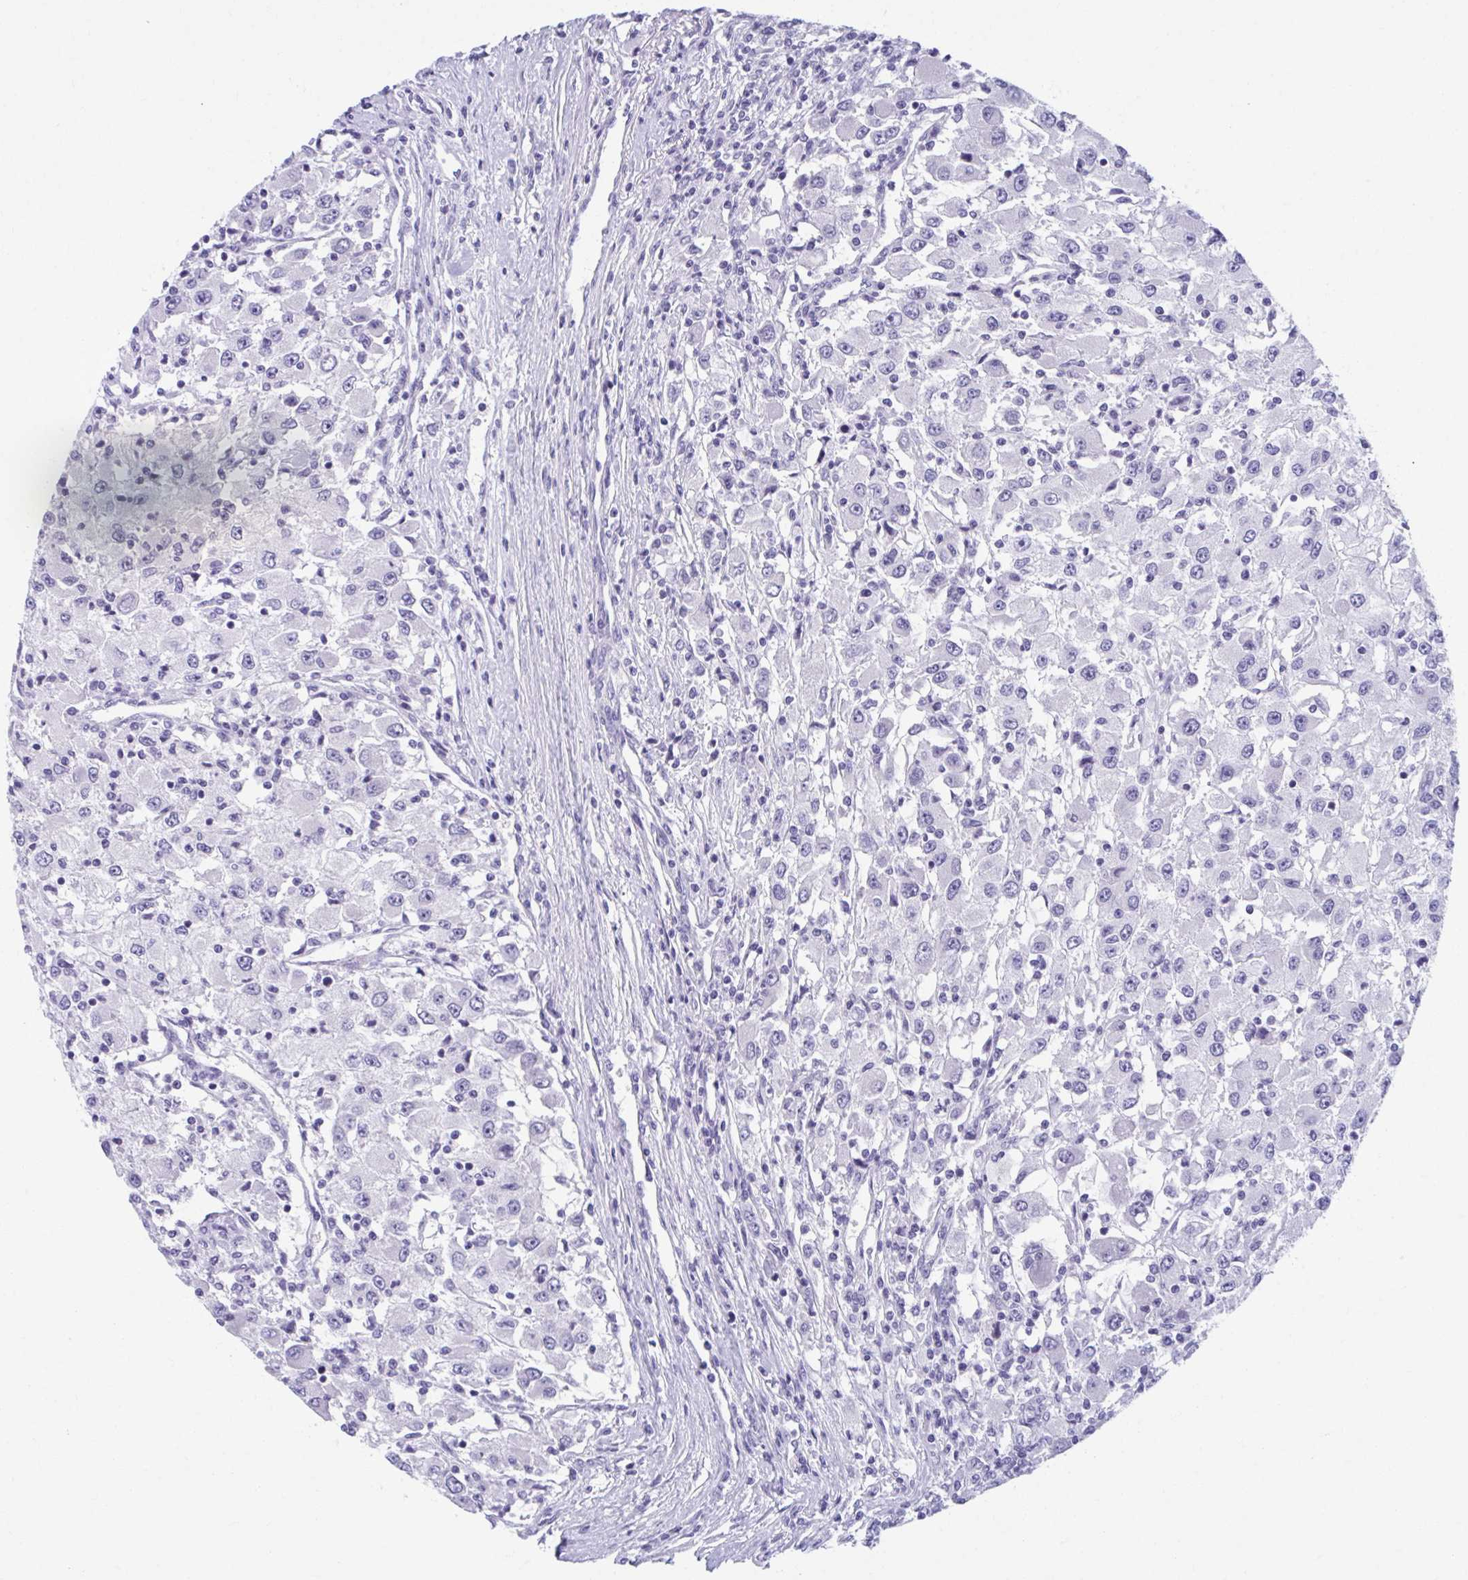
{"staining": {"intensity": "negative", "quantity": "none", "location": "none"}, "tissue": "renal cancer", "cell_type": "Tumor cells", "image_type": "cancer", "snomed": [{"axis": "morphology", "description": "Adenocarcinoma, NOS"}, {"axis": "topography", "description": "Kidney"}], "caption": "DAB immunohistochemical staining of human renal cancer demonstrates no significant staining in tumor cells.", "gene": "CCDC105", "patient": {"sex": "female", "age": 67}}